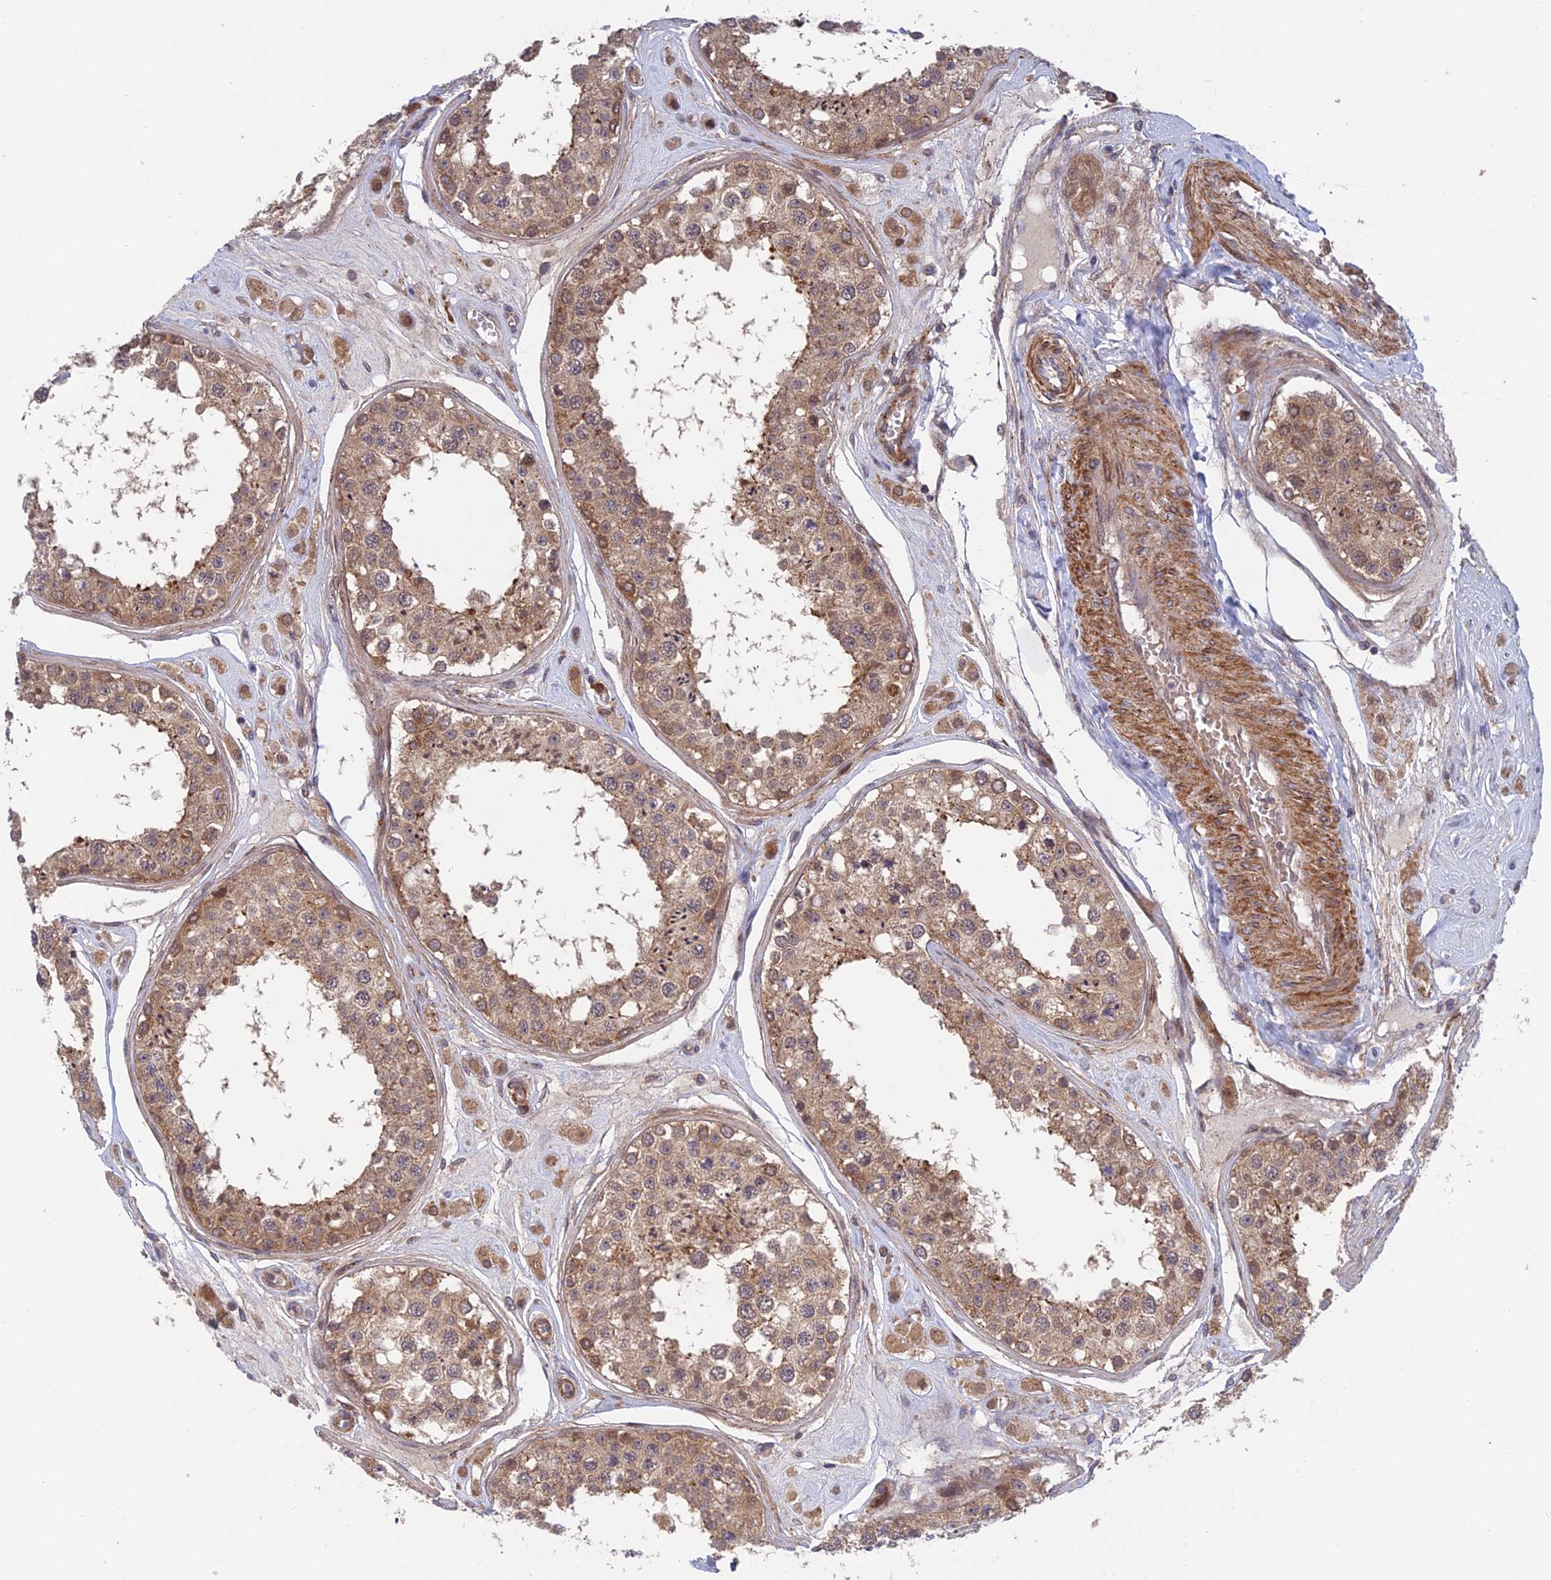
{"staining": {"intensity": "moderate", "quantity": ">75%", "location": "cytoplasmic/membranous,nuclear"}, "tissue": "testis", "cell_type": "Cells in seminiferous ducts", "image_type": "normal", "snomed": [{"axis": "morphology", "description": "Normal tissue, NOS"}, {"axis": "topography", "description": "Testis"}], "caption": "Immunohistochemistry (IHC) photomicrograph of unremarkable testis: human testis stained using immunohistochemistry exhibits medium levels of moderate protein expression localized specifically in the cytoplasmic/membranous,nuclear of cells in seminiferous ducts, appearing as a cytoplasmic/membranous,nuclear brown color.", "gene": "UROS", "patient": {"sex": "male", "age": 25}}